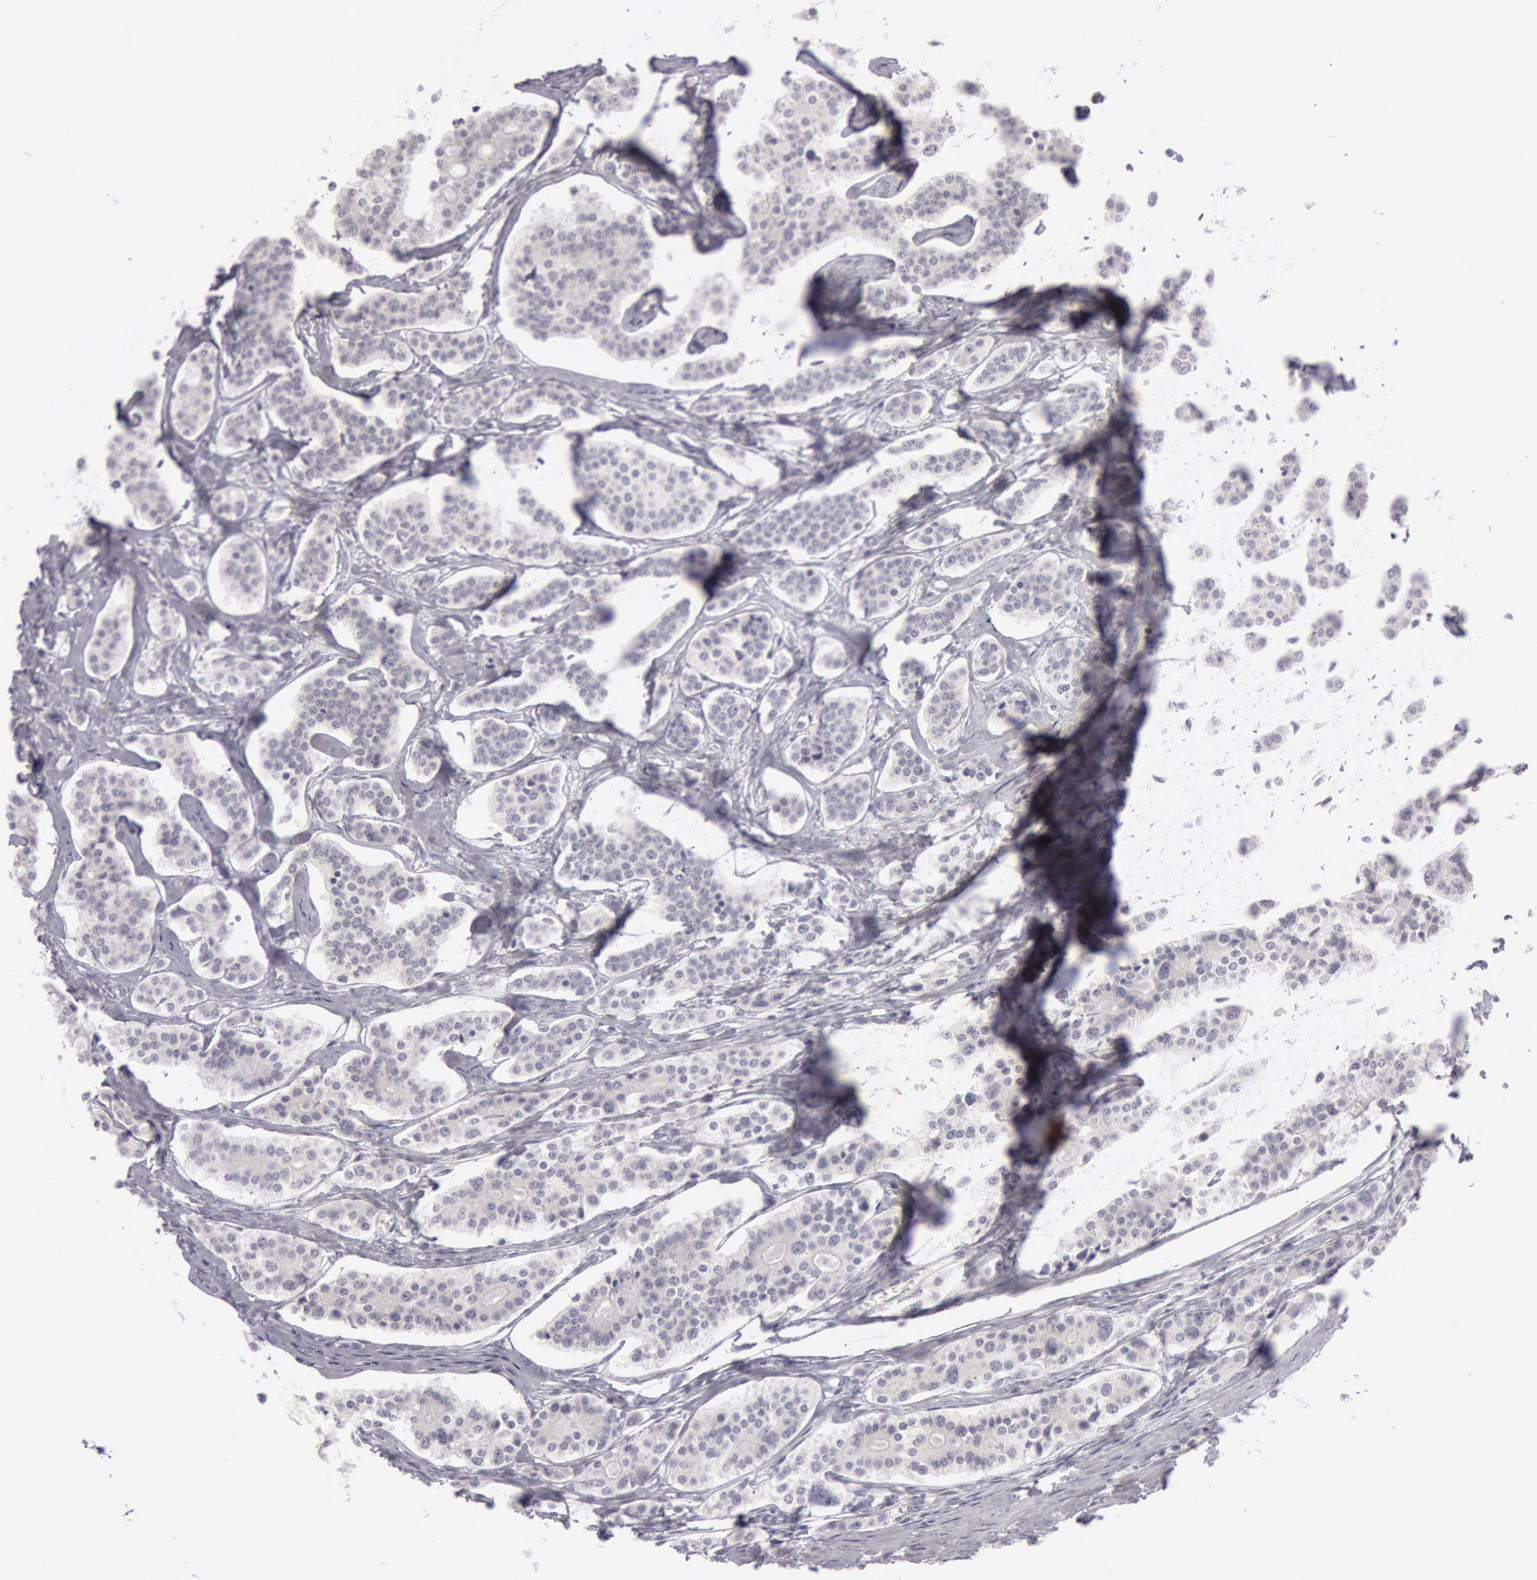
{"staining": {"intensity": "negative", "quantity": "none", "location": "none"}, "tissue": "carcinoid", "cell_type": "Tumor cells", "image_type": "cancer", "snomed": [{"axis": "morphology", "description": "Carcinoid, malignant, NOS"}, {"axis": "topography", "description": "Small intestine"}], "caption": "A high-resolution micrograph shows immunohistochemistry staining of carcinoid, which reveals no significant positivity in tumor cells.", "gene": "KRT16", "patient": {"sex": "male", "age": 63}}